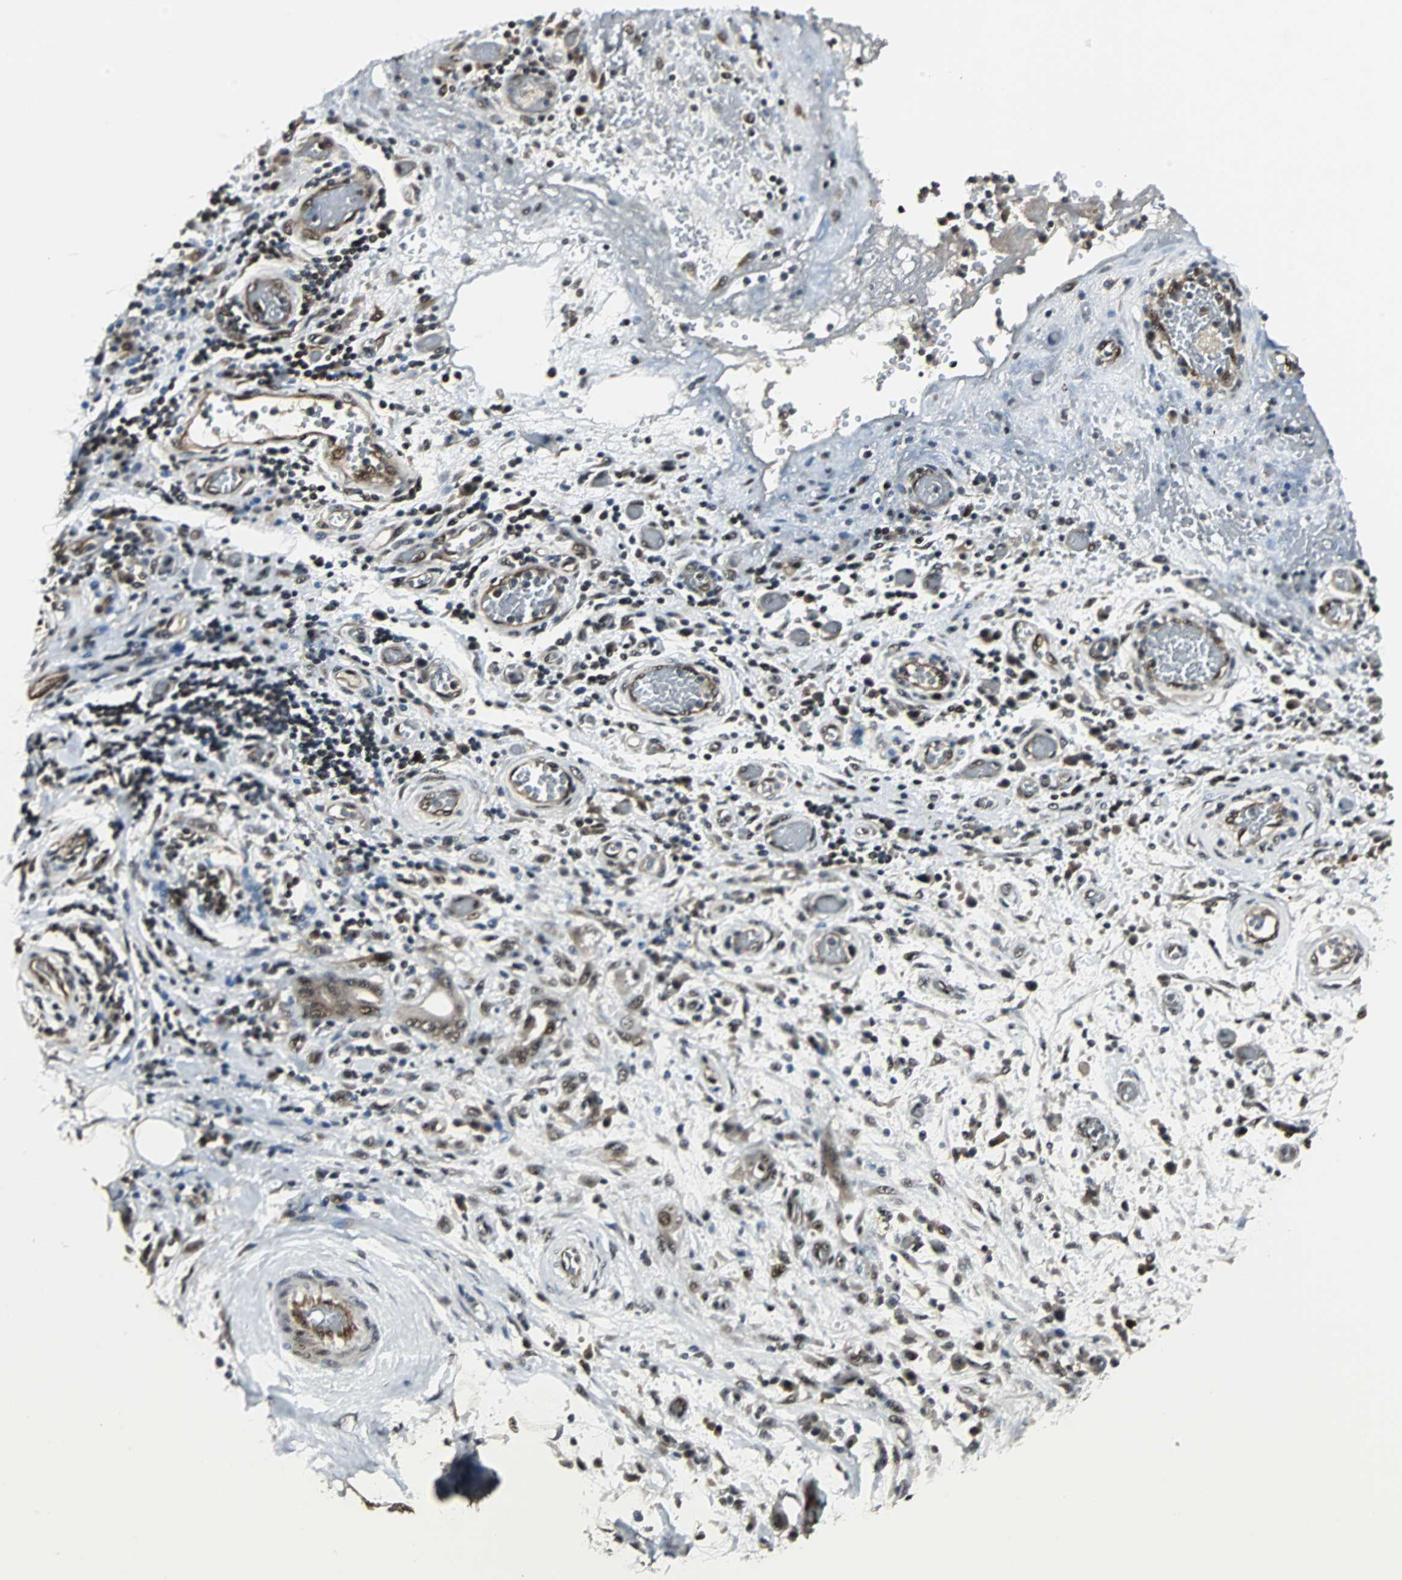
{"staining": {"intensity": "strong", "quantity": ">75%", "location": "nuclear"}, "tissue": "stomach cancer", "cell_type": "Tumor cells", "image_type": "cancer", "snomed": [{"axis": "morphology", "description": "Adenocarcinoma, NOS"}, {"axis": "topography", "description": "Stomach"}], "caption": "This histopathology image shows stomach cancer stained with IHC to label a protein in brown. The nuclear of tumor cells show strong positivity for the protein. Nuclei are counter-stained blue.", "gene": "MED4", "patient": {"sex": "female", "age": 73}}